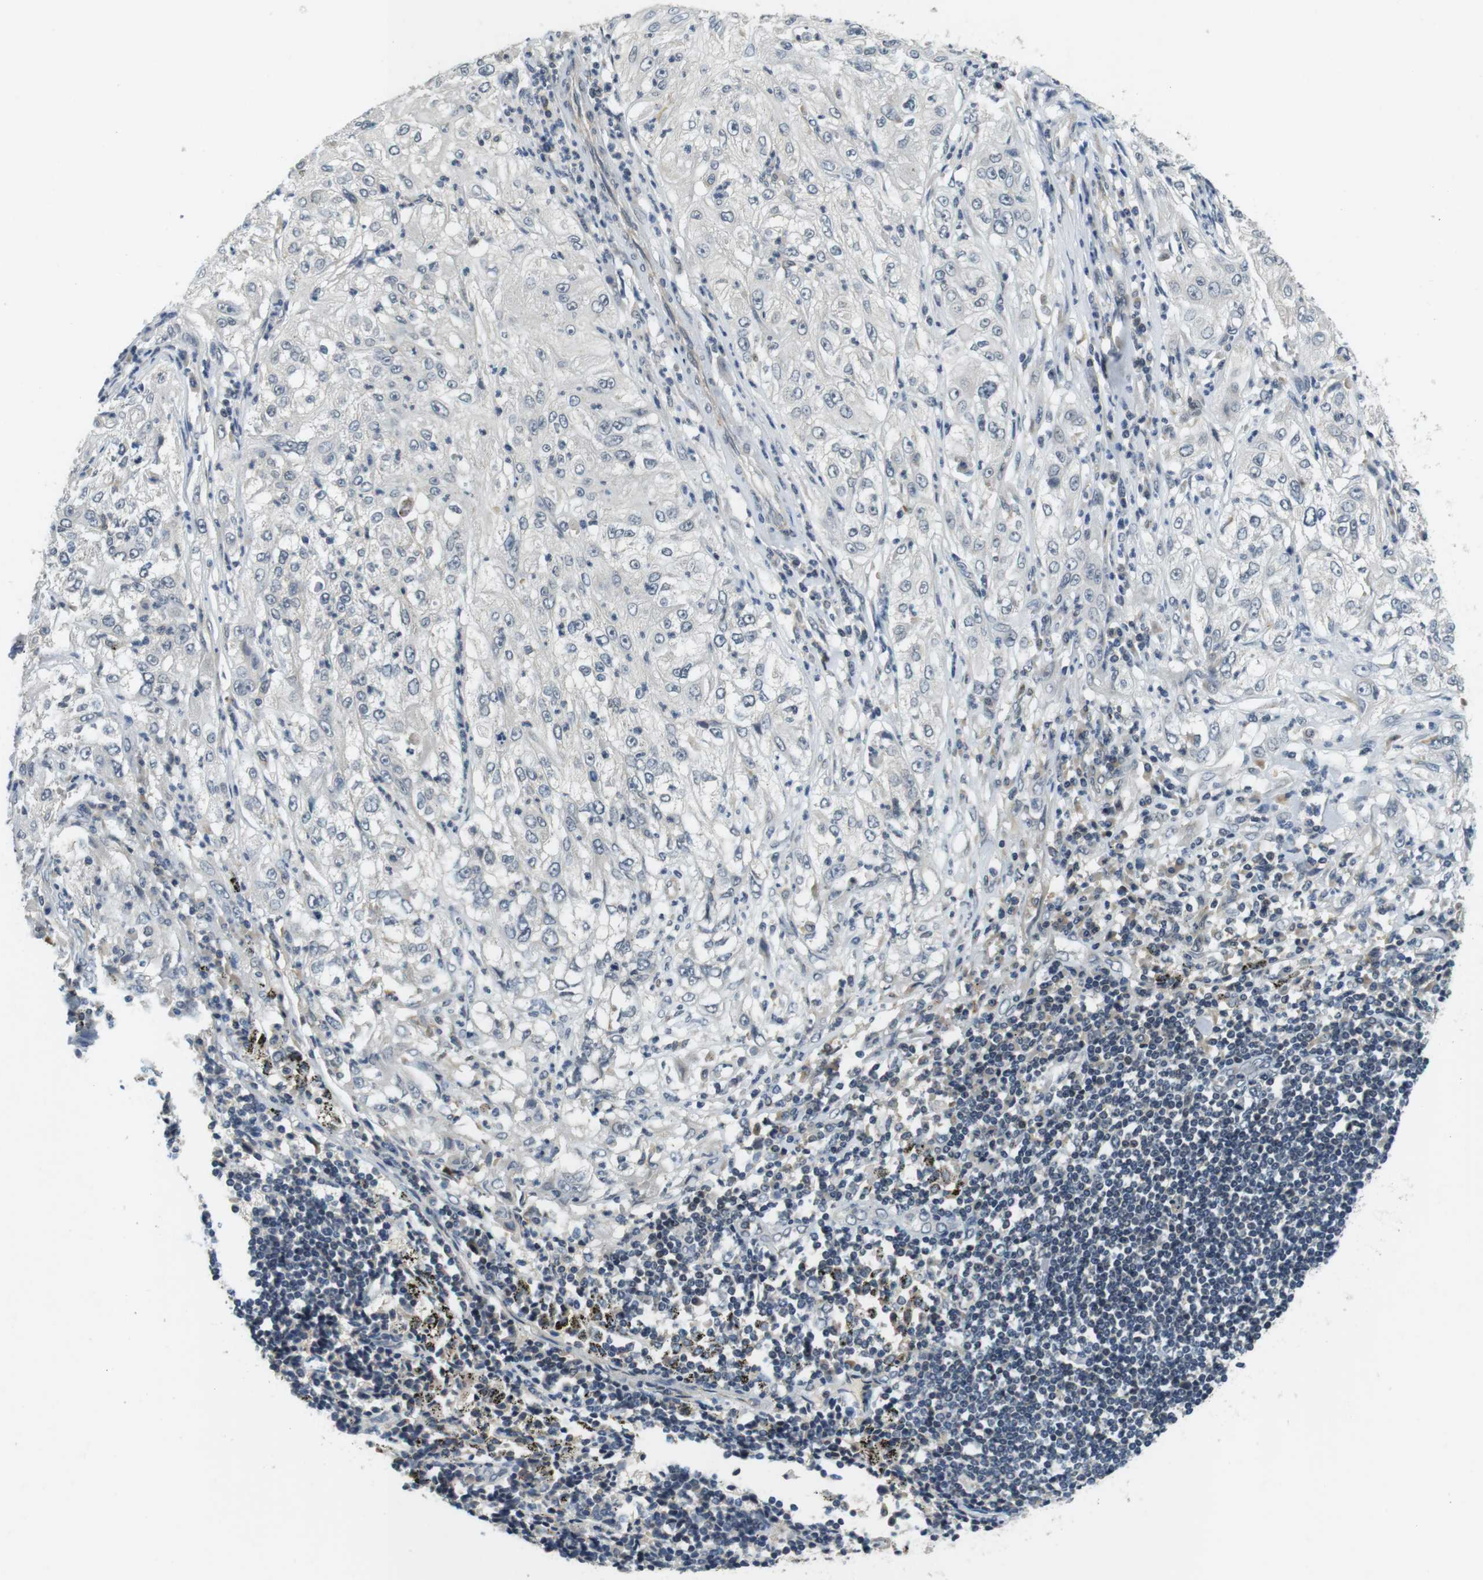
{"staining": {"intensity": "negative", "quantity": "none", "location": "none"}, "tissue": "lung cancer", "cell_type": "Tumor cells", "image_type": "cancer", "snomed": [{"axis": "morphology", "description": "Inflammation, NOS"}, {"axis": "morphology", "description": "Squamous cell carcinoma, NOS"}, {"axis": "topography", "description": "Lymph node"}, {"axis": "topography", "description": "Soft tissue"}, {"axis": "topography", "description": "Lung"}], "caption": "The immunohistochemistry (IHC) histopathology image has no significant expression in tumor cells of lung cancer (squamous cell carcinoma) tissue. Brightfield microscopy of immunohistochemistry stained with DAB (brown) and hematoxylin (blue), captured at high magnification.", "gene": "BRD4", "patient": {"sex": "male", "age": 66}}